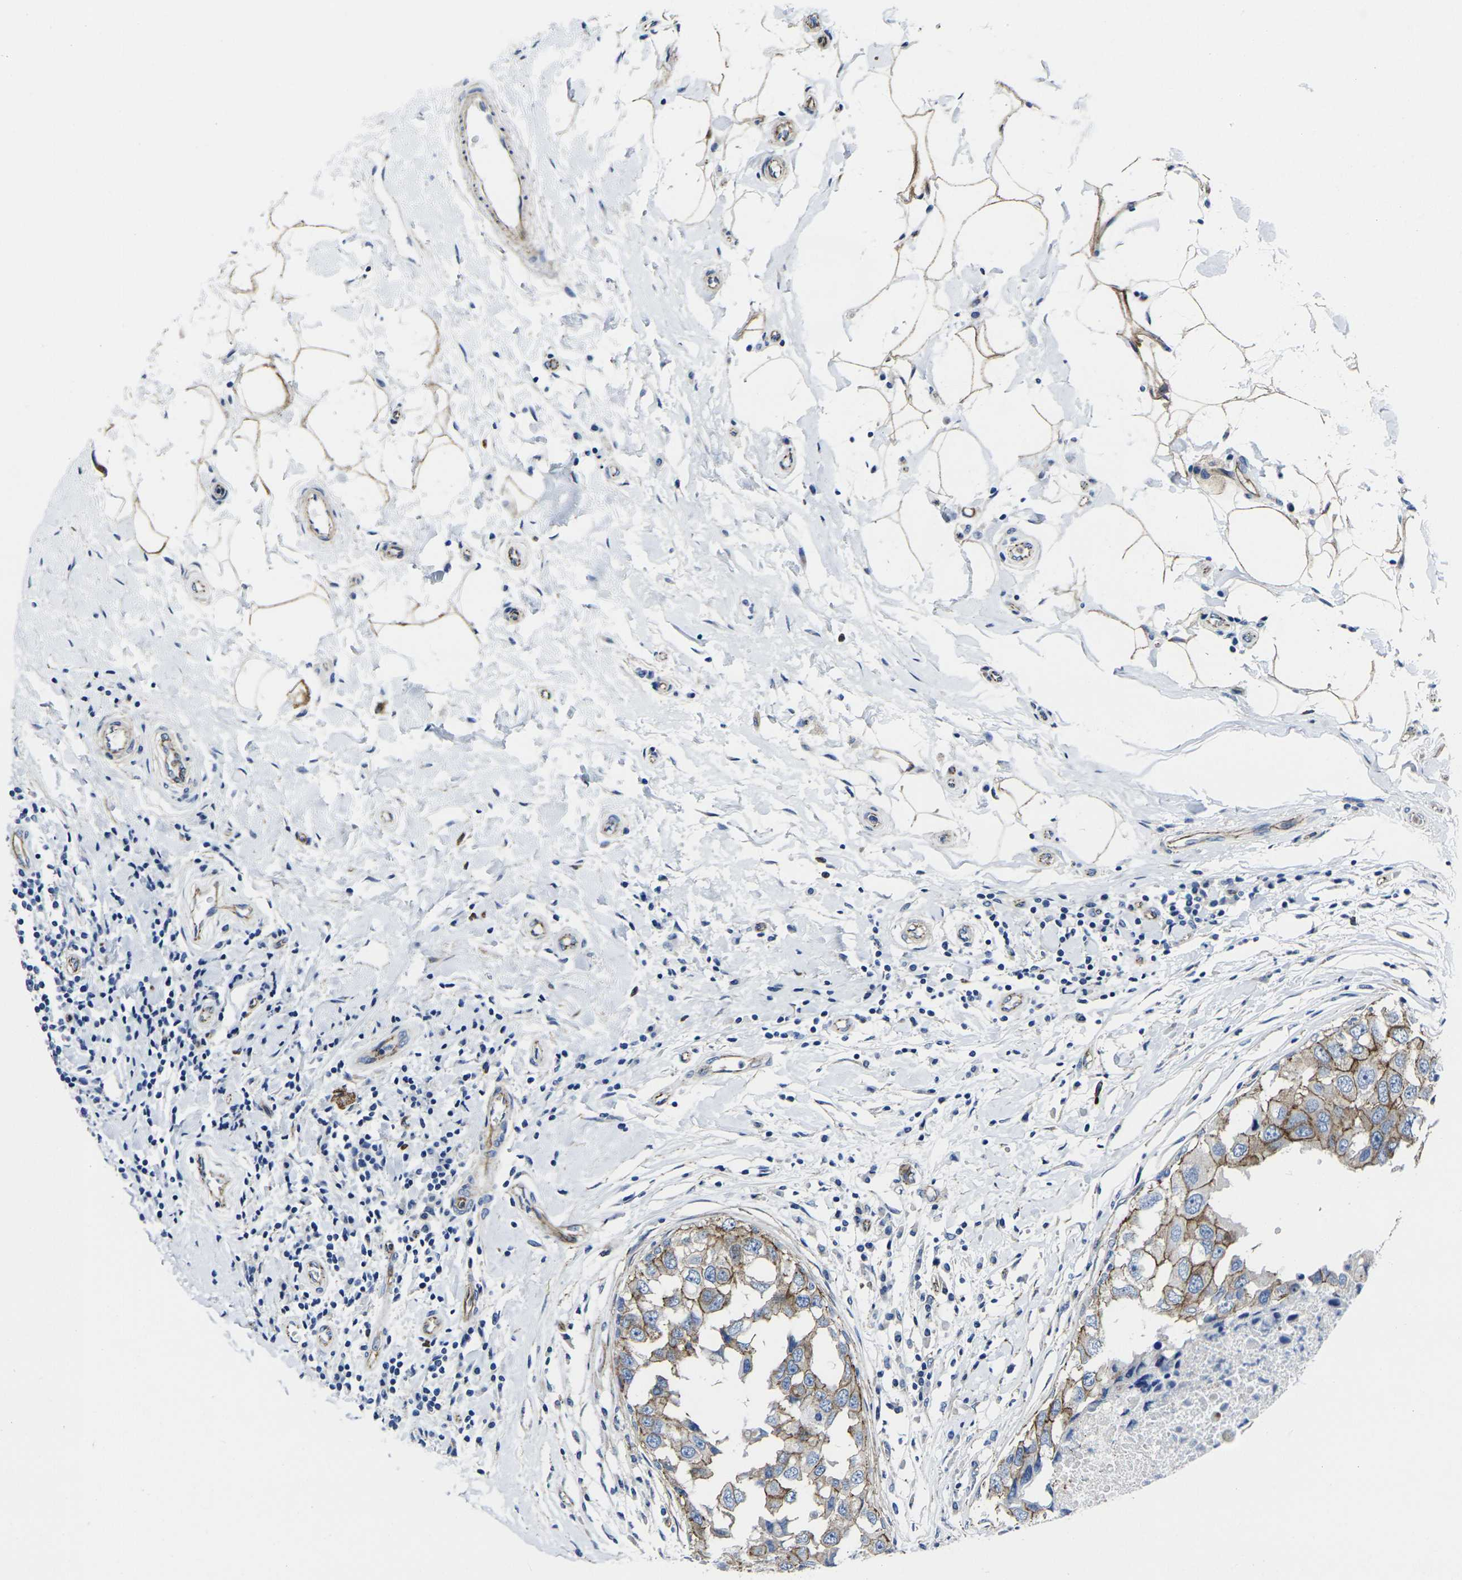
{"staining": {"intensity": "moderate", "quantity": "25%-75%", "location": "cytoplasmic/membranous"}, "tissue": "breast cancer", "cell_type": "Tumor cells", "image_type": "cancer", "snomed": [{"axis": "morphology", "description": "Duct carcinoma"}, {"axis": "topography", "description": "Breast"}], "caption": "Invasive ductal carcinoma (breast) stained with immunohistochemistry demonstrates moderate cytoplasmic/membranous positivity in about 25%-75% of tumor cells.", "gene": "NUMB", "patient": {"sex": "female", "age": 27}}